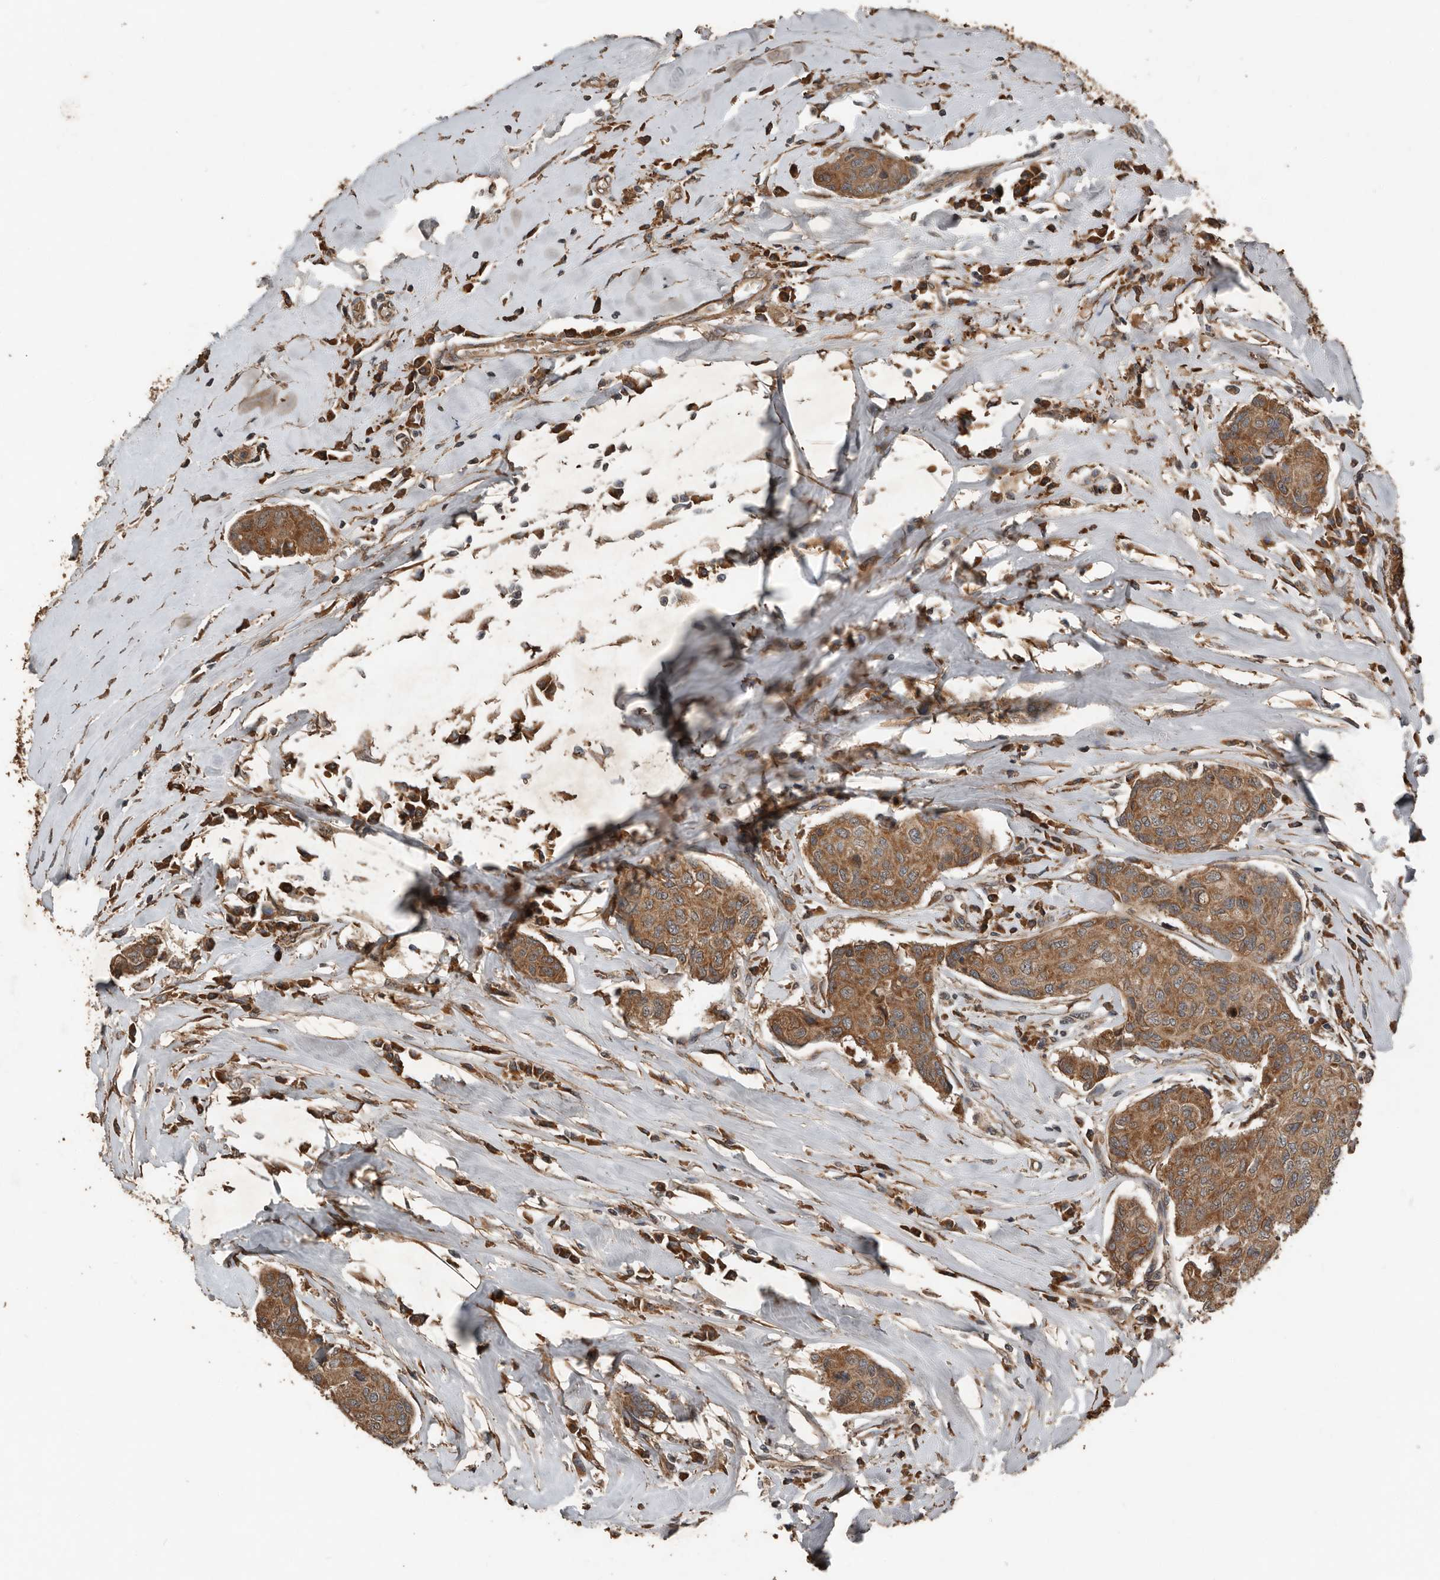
{"staining": {"intensity": "moderate", "quantity": ">75%", "location": "cytoplasmic/membranous"}, "tissue": "breast cancer", "cell_type": "Tumor cells", "image_type": "cancer", "snomed": [{"axis": "morphology", "description": "Duct carcinoma"}, {"axis": "topography", "description": "Breast"}], "caption": "Breast intraductal carcinoma was stained to show a protein in brown. There is medium levels of moderate cytoplasmic/membranous expression in about >75% of tumor cells. Using DAB (brown) and hematoxylin (blue) stains, captured at high magnification using brightfield microscopy.", "gene": "RNF207", "patient": {"sex": "female", "age": 80}}